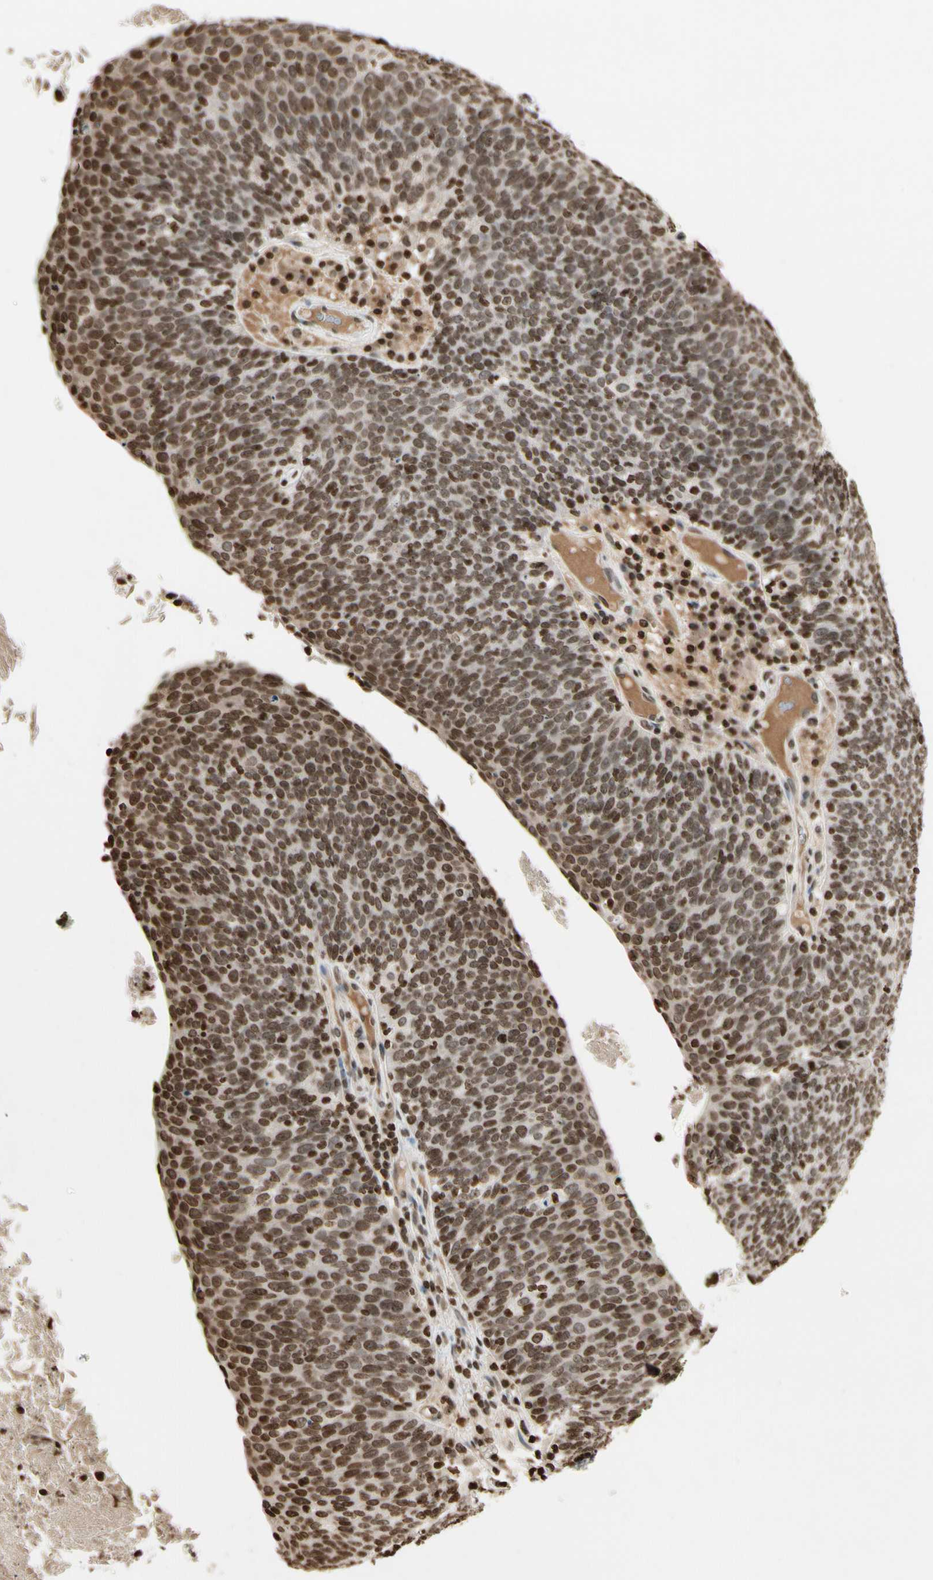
{"staining": {"intensity": "strong", "quantity": "25%-75%", "location": "nuclear"}, "tissue": "head and neck cancer", "cell_type": "Tumor cells", "image_type": "cancer", "snomed": [{"axis": "morphology", "description": "Squamous cell carcinoma, NOS"}, {"axis": "morphology", "description": "Squamous cell carcinoma, metastatic, NOS"}, {"axis": "topography", "description": "Lymph node"}, {"axis": "topography", "description": "Head-Neck"}], "caption": "Human head and neck cancer stained with a protein marker shows strong staining in tumor cells.", "gene": "RORA", "patient": {"sex": "male", "age": 62}}